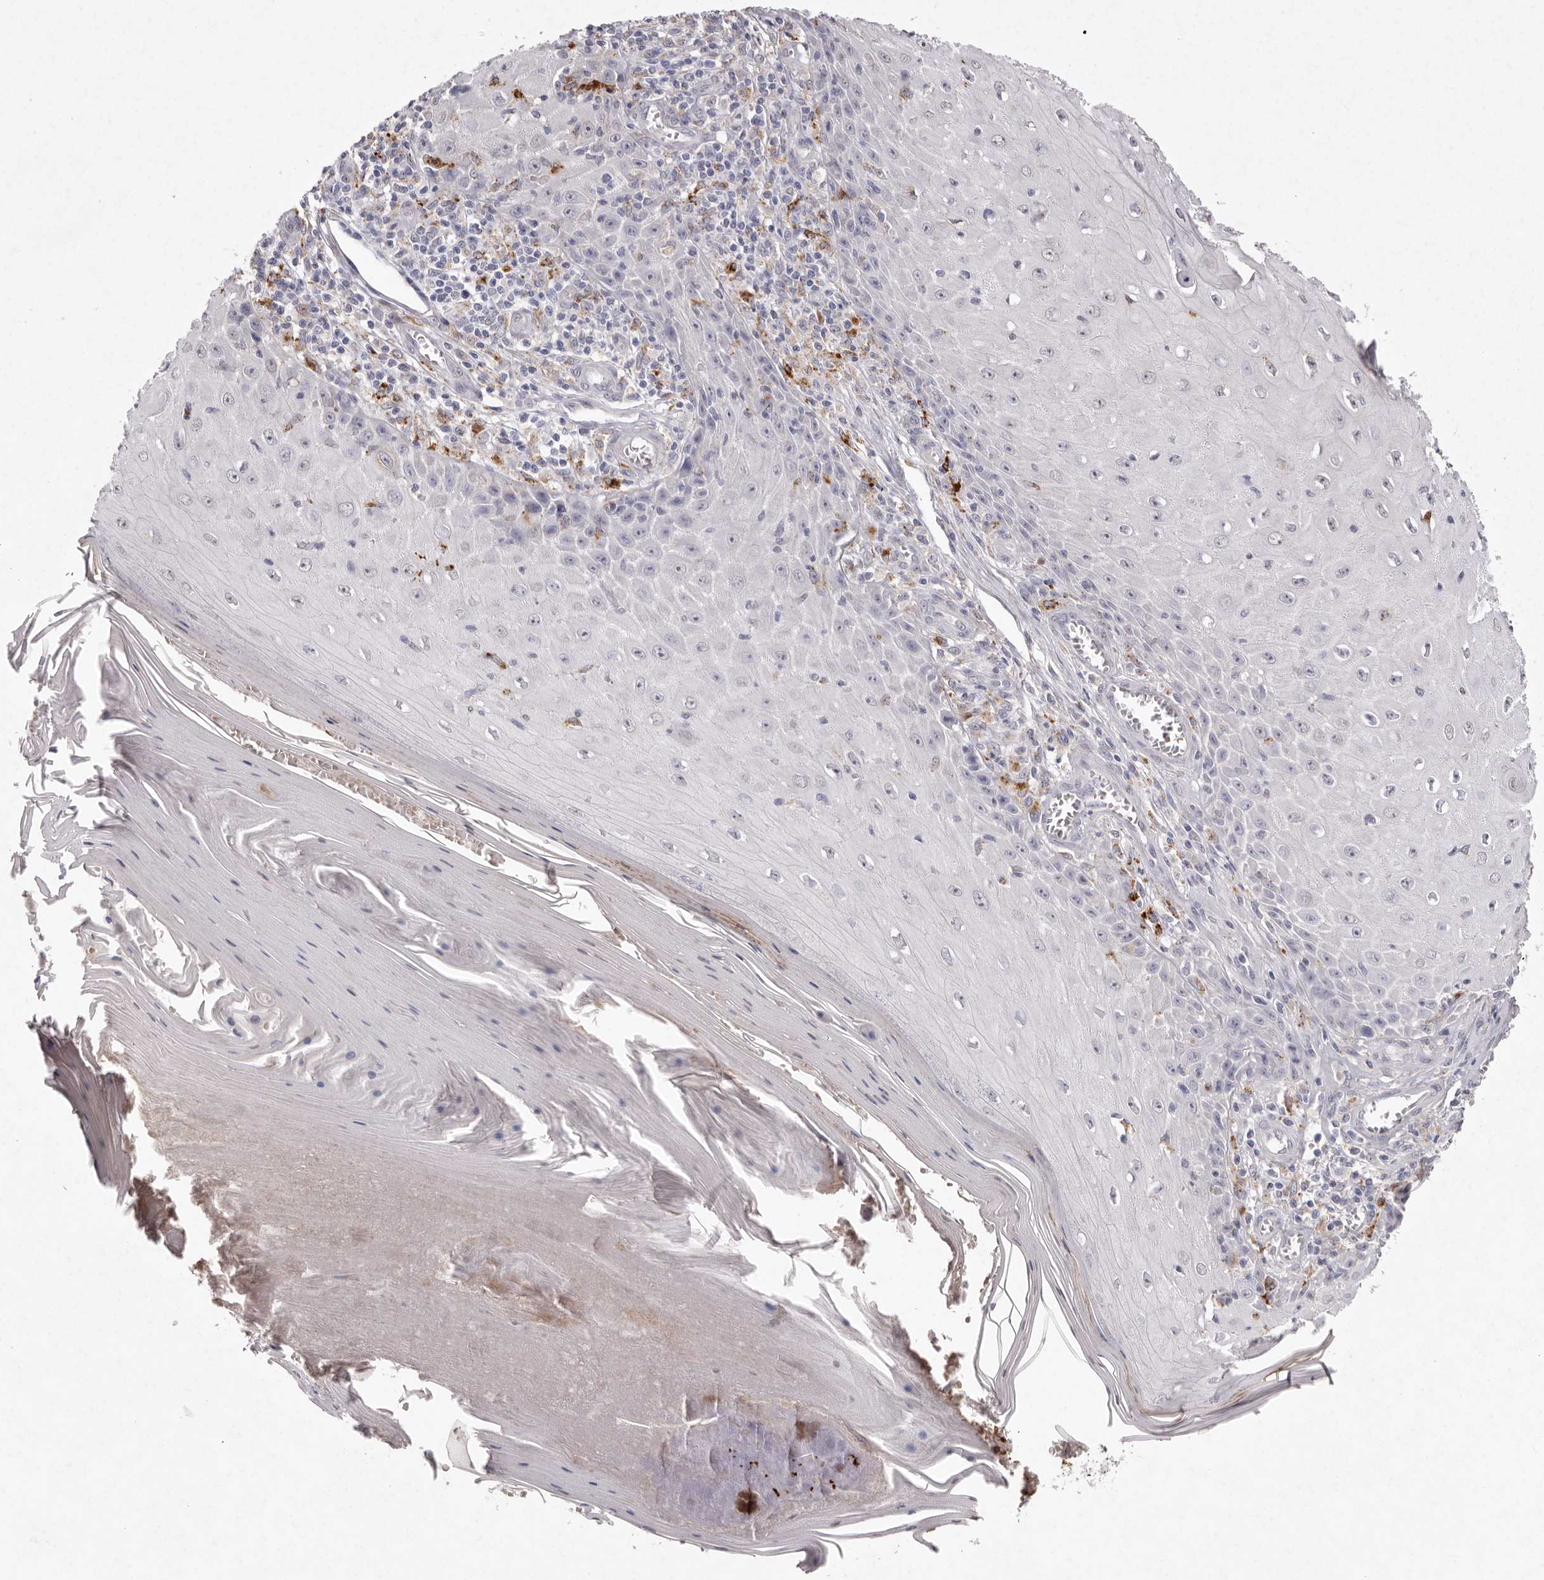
{"staining": {"intensity": "negative", "quantity": "none", "location": "none"}, "tissue": "skin cancer", "cell_type": "Tumor cells", "image_type": "cancer", "snomed": [{"axis": "morphology", "description": "Squamous cell carcinoma, NOS"}, {"axis": "topography", "description": "Skin"}], "caption": "Immunohistochemistry of human skin squamous cell carcinoma shows no expression in tumor cells. Nuclei are stained in blue.", "gene": "FAM185A", "patient": {"sex": "female", "age": 73}}